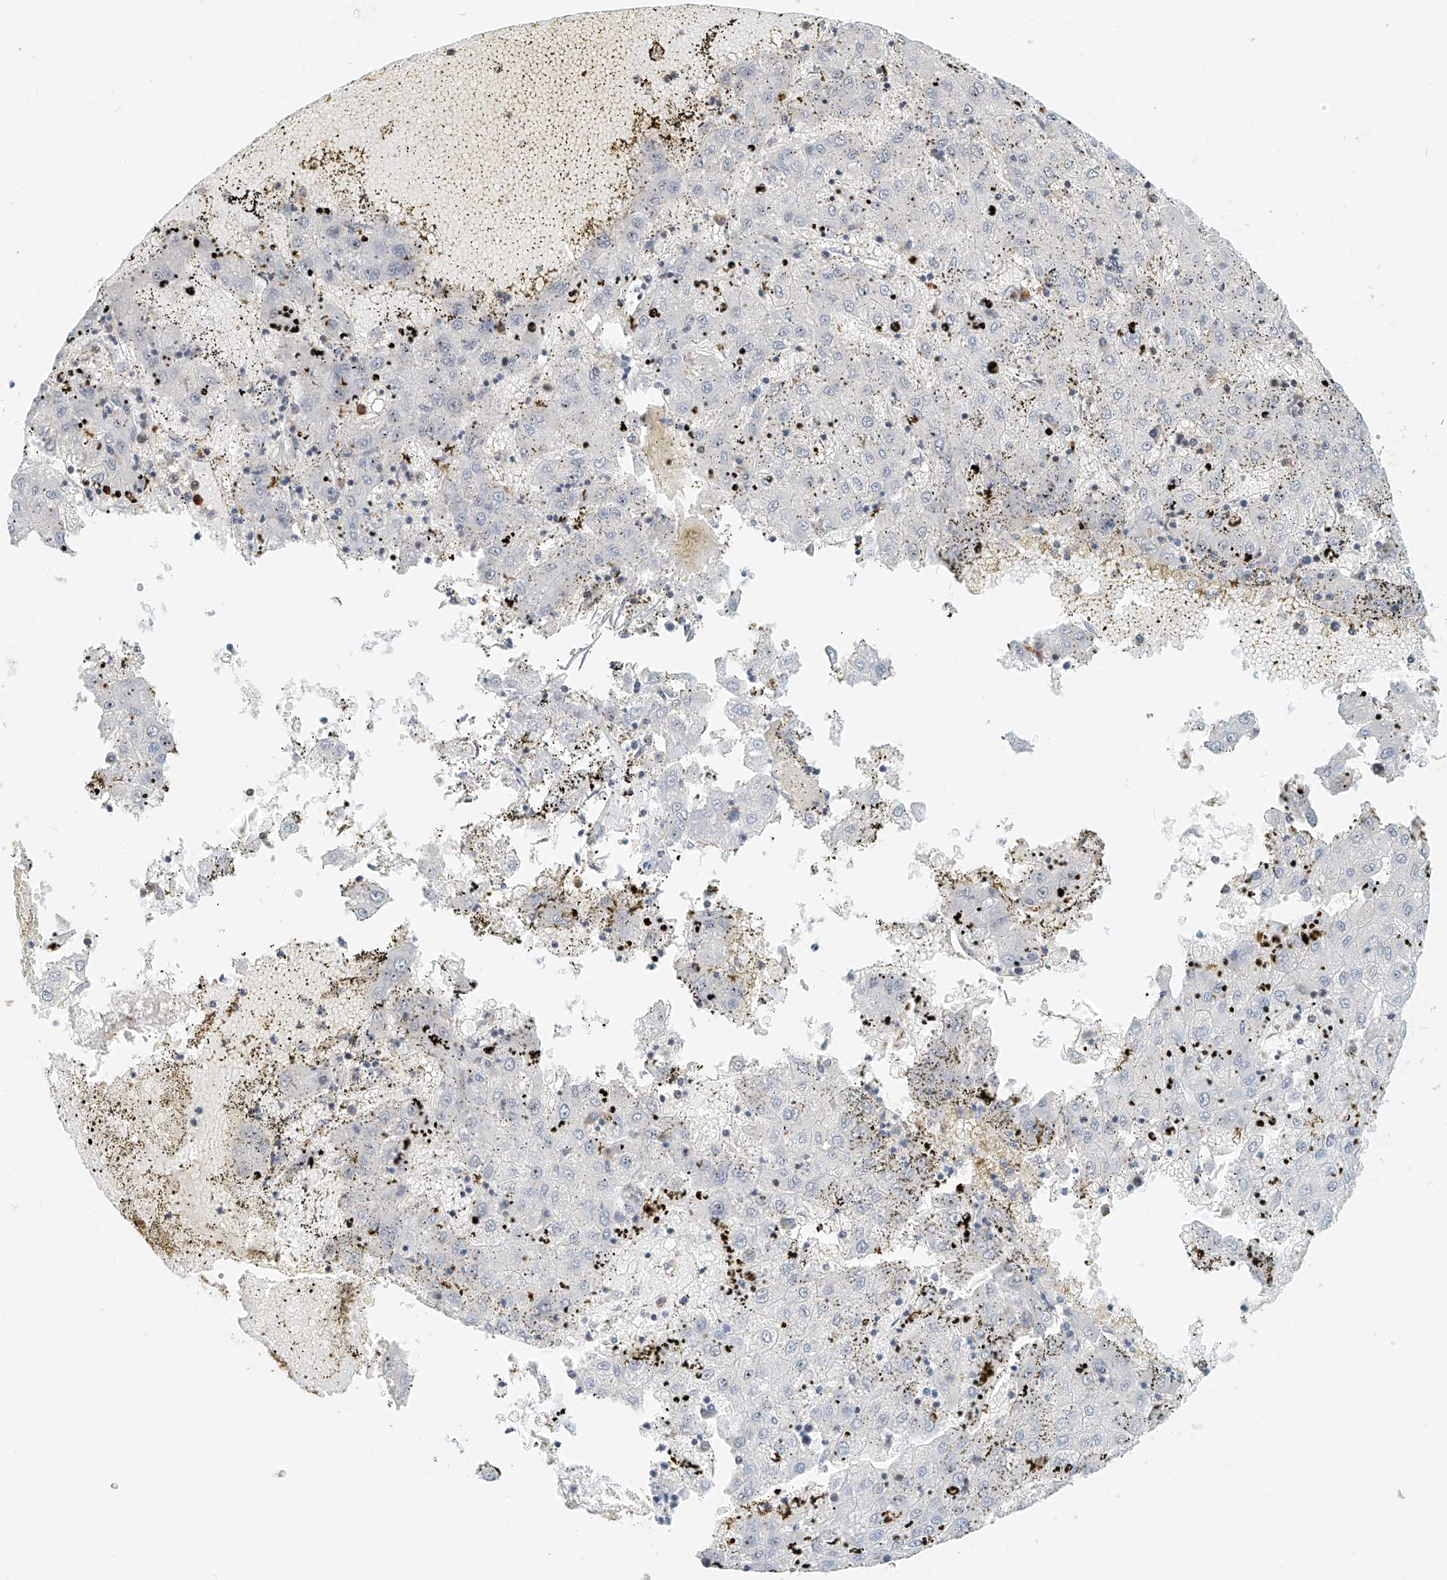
{"staining": {"intensity": "negative", "quantity": "none", "location": "none"}, "tissue": "liver cancer", "cell_type": "Tumor cells", "image_type": "cancer", "snomed": [{"axis": "morphology", "description": "Carcinoma, Hepatocellular, NOS"}, {"axis": "topography", "description": "Liver"}], "caption": "Image shows no protein positivity in tumor cells of liver cancer (hepatocellular carcinoma) tissue. (DAB (3,3'-diaminobenzidine) immunohistochemistry (IHC), high magnification).", "gene": "MICAL1", "patient": {"sex": "male", "age": 72}}